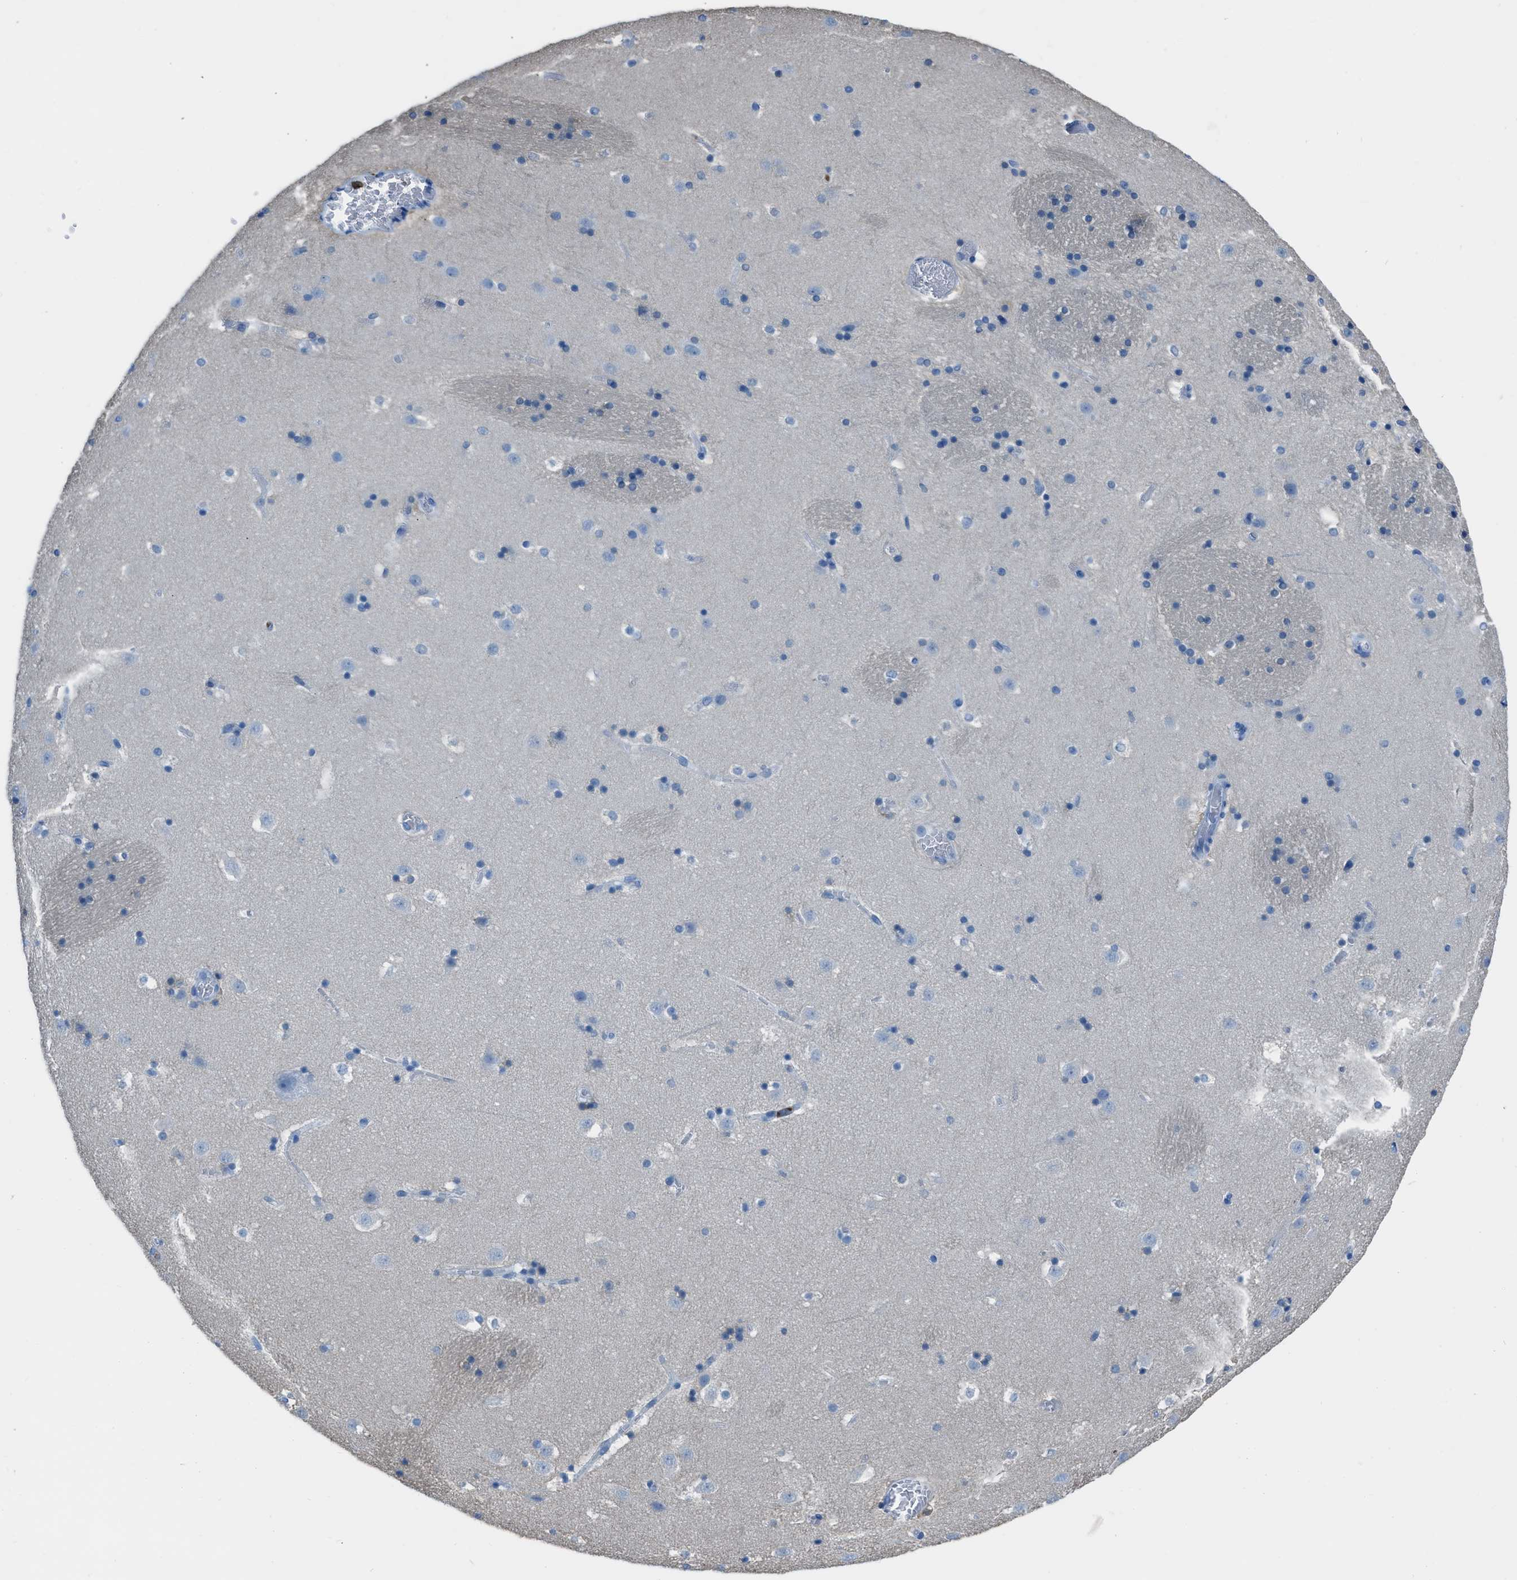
{"staining": {"intensity": "negative", "quantity": "none", "location": "none"}, "tissue": "caudate", "cell_type": "Glial cells", "image_type": "normal", "snomed": [{"axis": "morphology", "description": "Normal tissue, NOS"}, {"axis": "topography", "description": "Lateral ventricle wall"}], "caption": "Immunohistochemistry of benign caudate reveals no positivity in glial cells. (Immunohistochemistry, brightfield microscopy, high magnification).", "gene": "LSP1", "patient": {"sex": "male", "age": 45}}